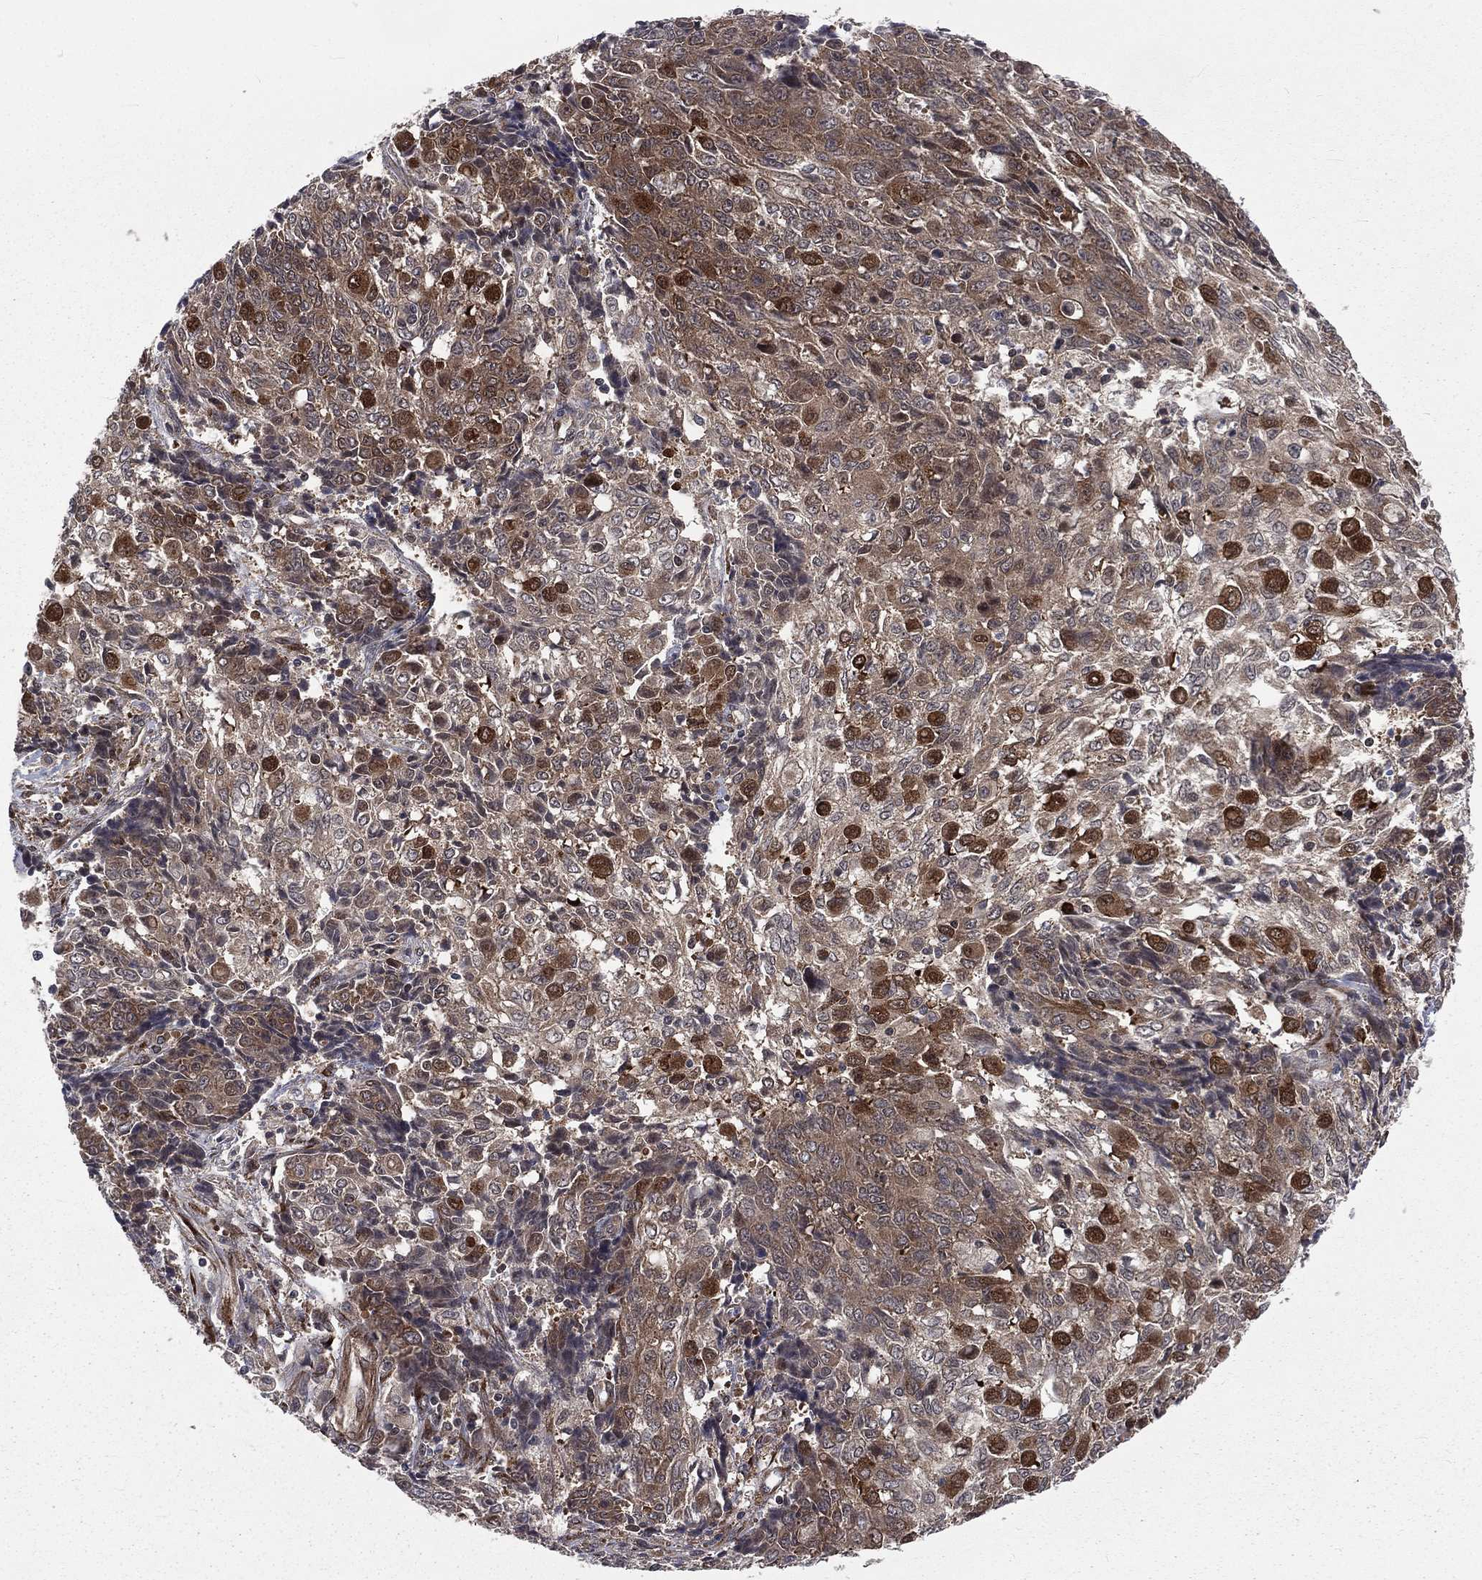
{"staining": {"intensity": "strong", "quantity": "<25%", "location": "cytoplasmic/membranous"}, "tissue": "ovarian cancer", "cell_type": "Tumor cells", "image_type": "cancer", "snomed": [{"axis": "morphology", "description": "Carcinoma, endometroid"}, {"axis": "topography", "description": "Ovary"}], "caption": "About <25% of tumor cells in ovarian cancer demonstrate strong cytoplasmic/membranous protein staining as visualized by brown immunohistochemical staining.", "gene": "ARL3", "patient": {"sex": "female", "age": 42}}